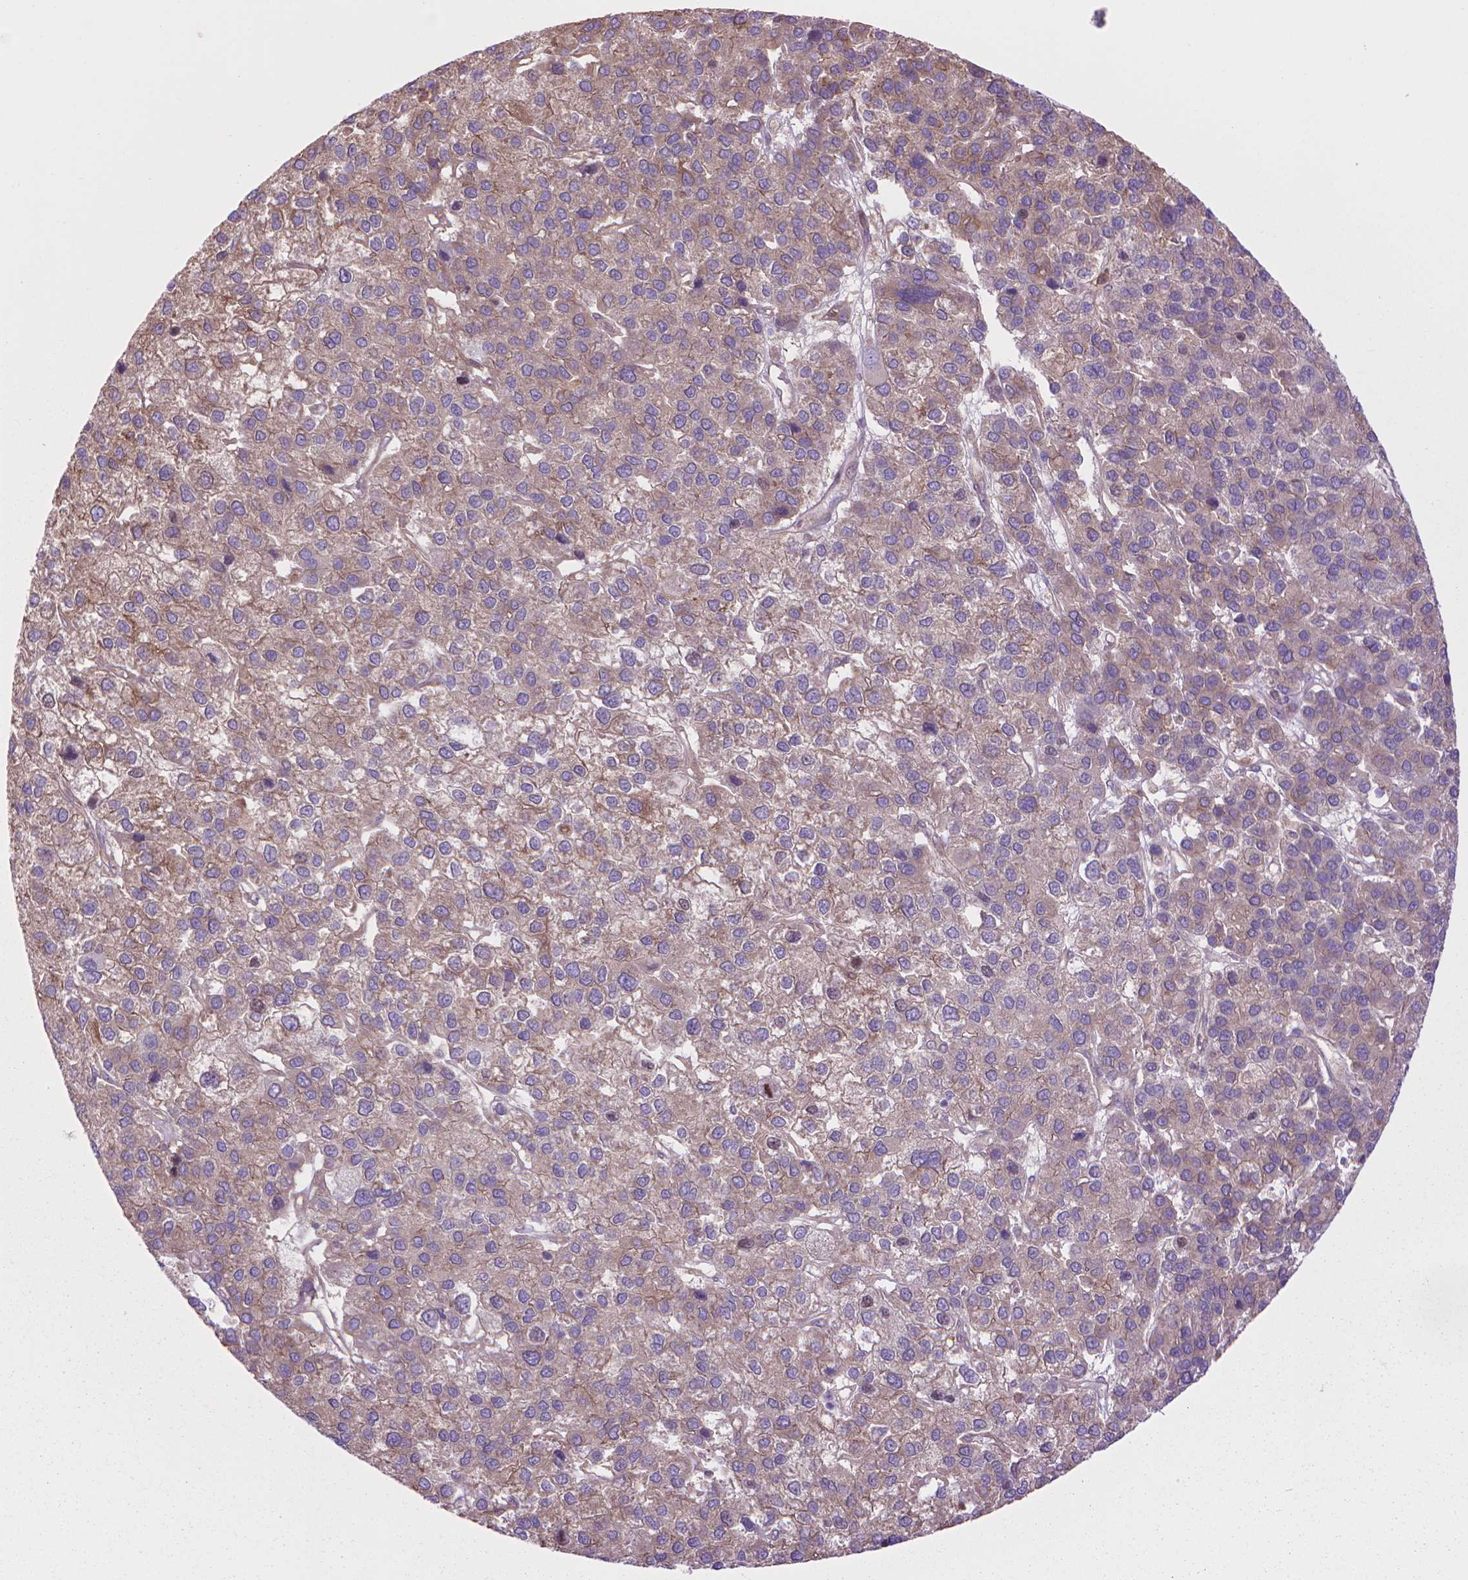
{"staining": {"intensity": "weak", "quantity": "<25%", "location": "cytoplasmic/membranous"}, "tissue": "liver cancer", "cell_type": "Tumor cells", "image_type": "cancer", "snomed": [{"axis": "morphology", "description": "Carcinoma, Hepatocellular, NOS"}, {"axis": "topography", "description": "Liver"}], "caption": "High power microscopy image of an IHC image of liver cancer (hepatocellular carcinoma), revealing no significant expression in tumor cells.", "gene": "CORO1B", "patient": {"sex": "female", "age": 41}}